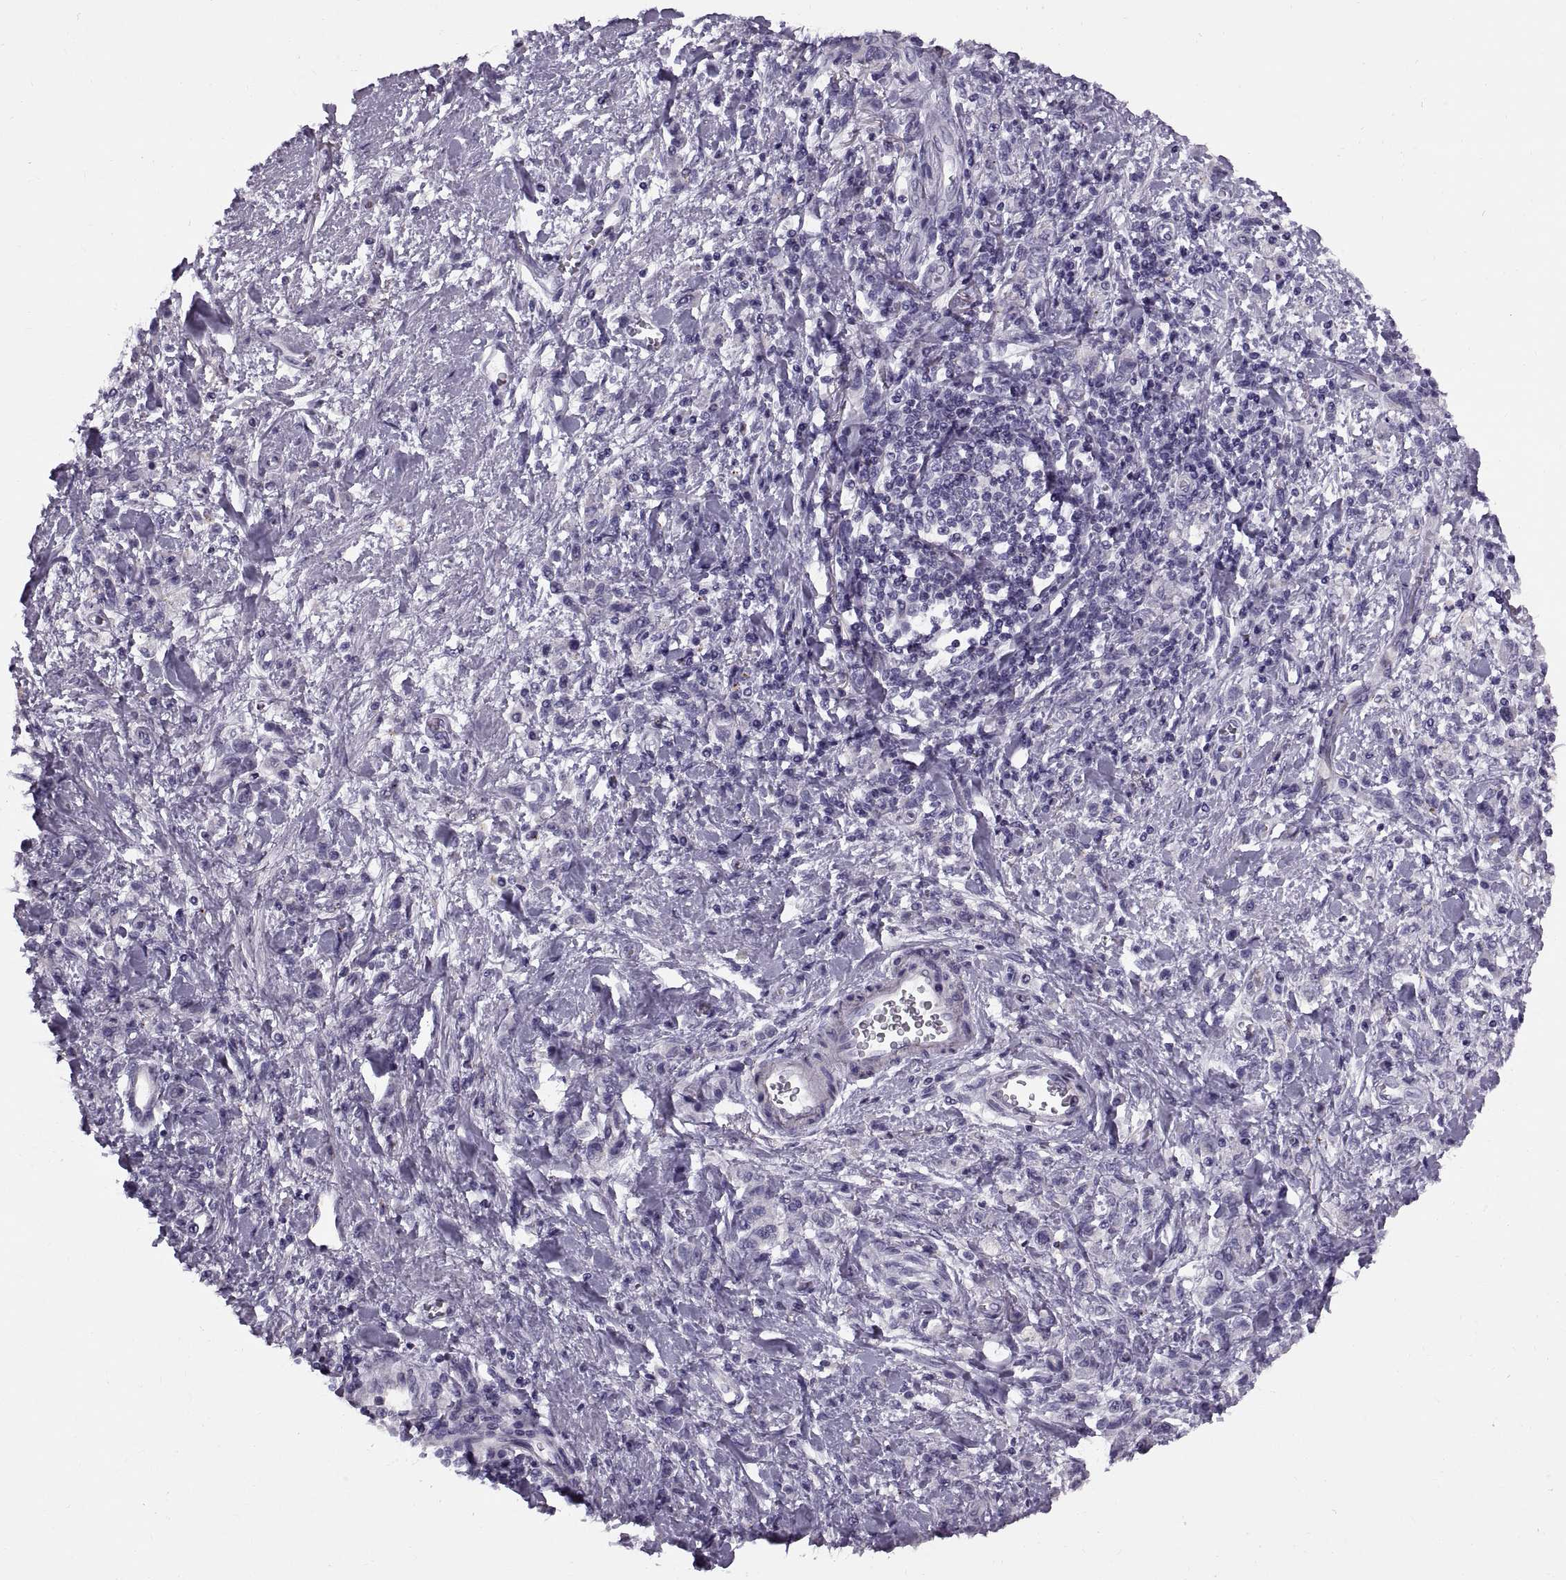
{"staining": {"intensity": "negative", "quantity": "none", "location": "none"}, "tissue": "stomach cancer", "cell_type": "Tumor cells", "image_type": "cancer", "snomed": [{"axis": "morphology", "description": "Adenocarcinoma, NOS"}, {"axis": "topography", "description": "Stomach"}], "caption": "Tumor cells are negative for brown protein staining in adenocarcinoma (stomach).", "gene": "CALCR", "patient": {"sex": "male", "age": 77}}